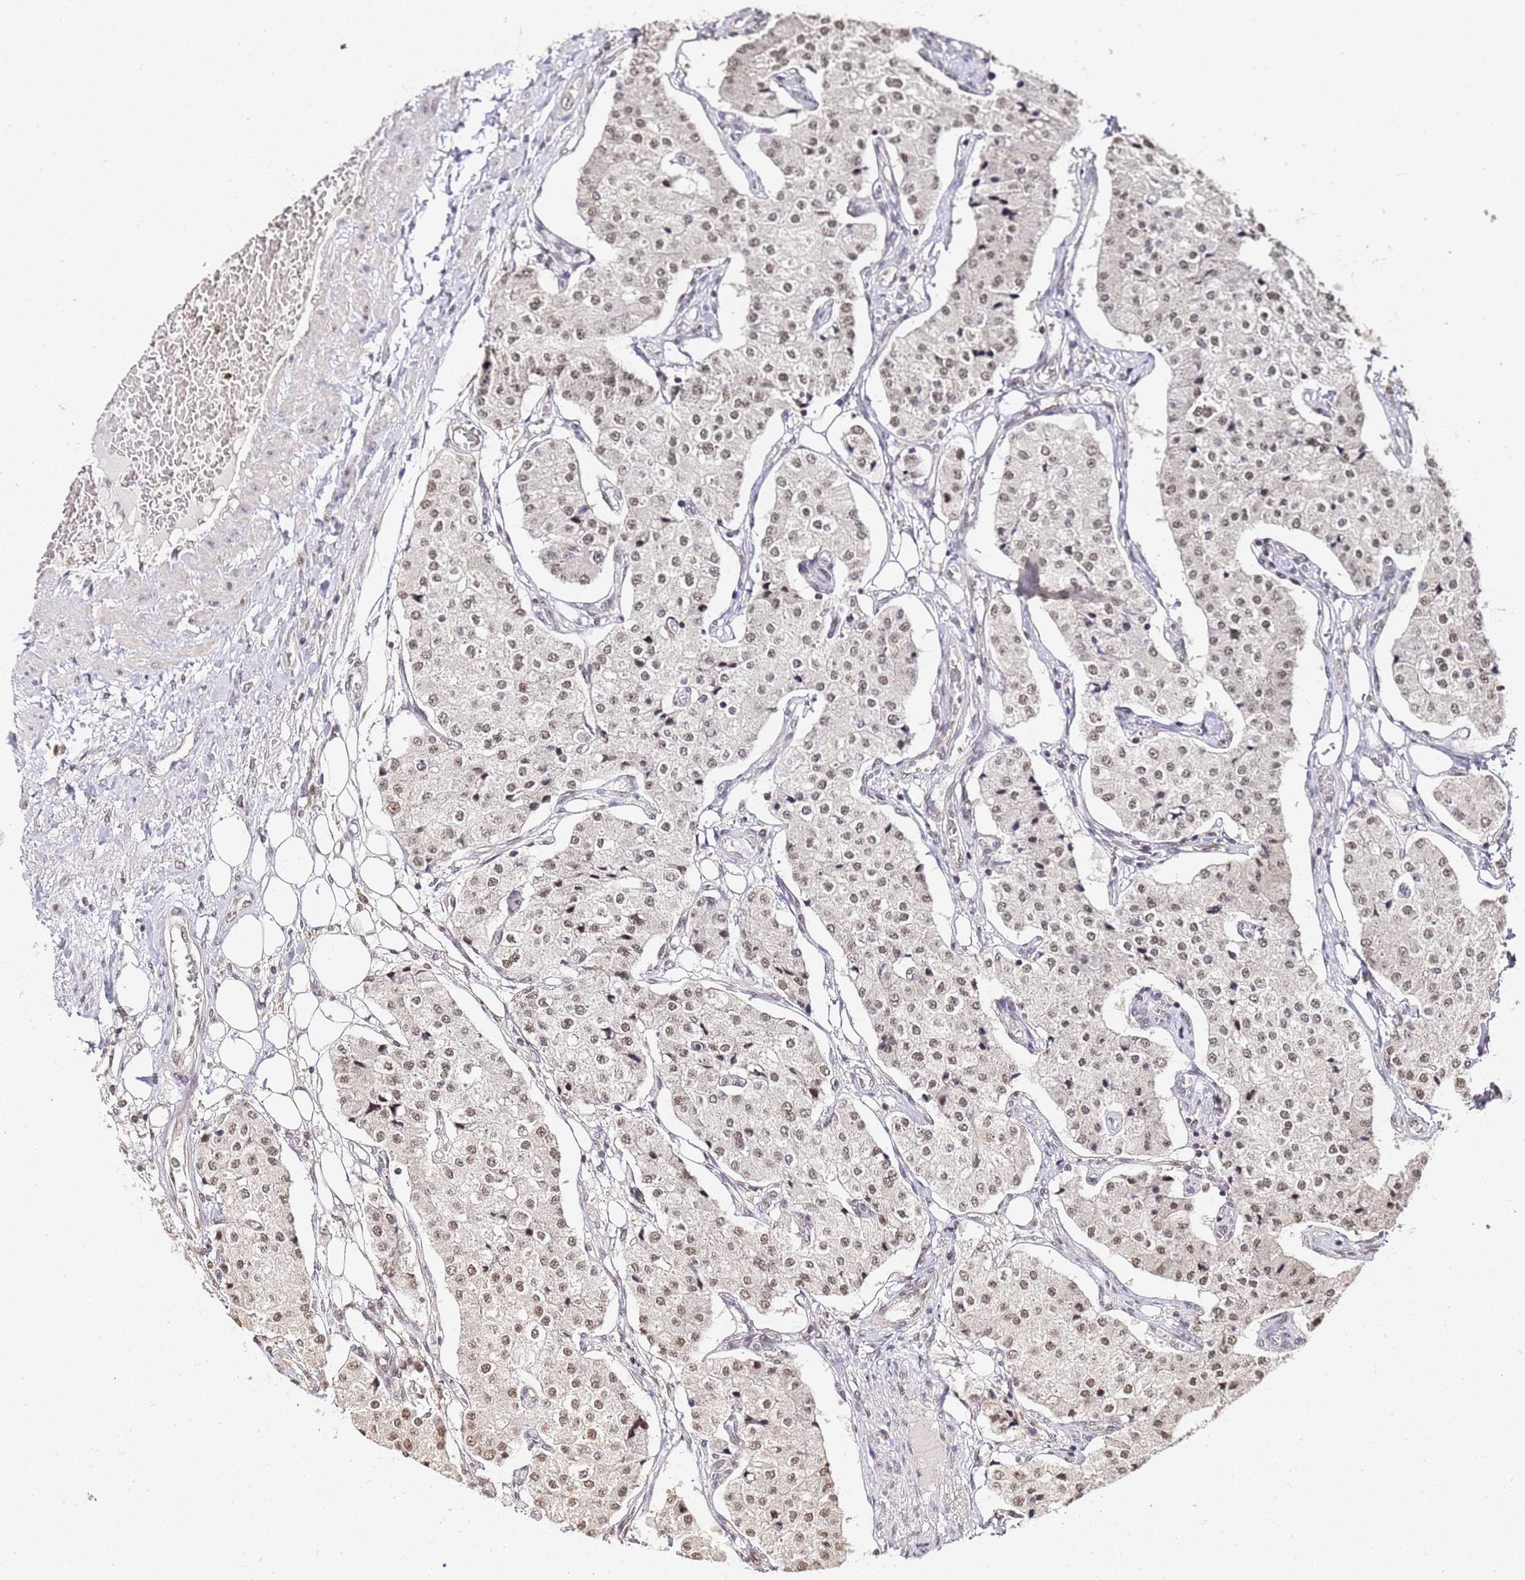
{"staining": {"intensity": "moderate", "quantity": ">75%", "location": "nuclear"}, "tissue": "carcinoid", "cell_type": "Tumor cells", "image_type": "cancer", "snomed": [{"axis": "morphology", "description": "Carcinoid, malignant, NOS"}, {"axis": "topography", "description": "Colon"}], "caption": "Immunohistochemical staining of human carcinoid (malignant) displays moderate nuclear protein positivity in about >75% of tumor cells. (brown staining indicates protein expression, while blue staining denotes nuclei).", "gene": "LSM3", "patient": {"sex": "female", "age": 52}}